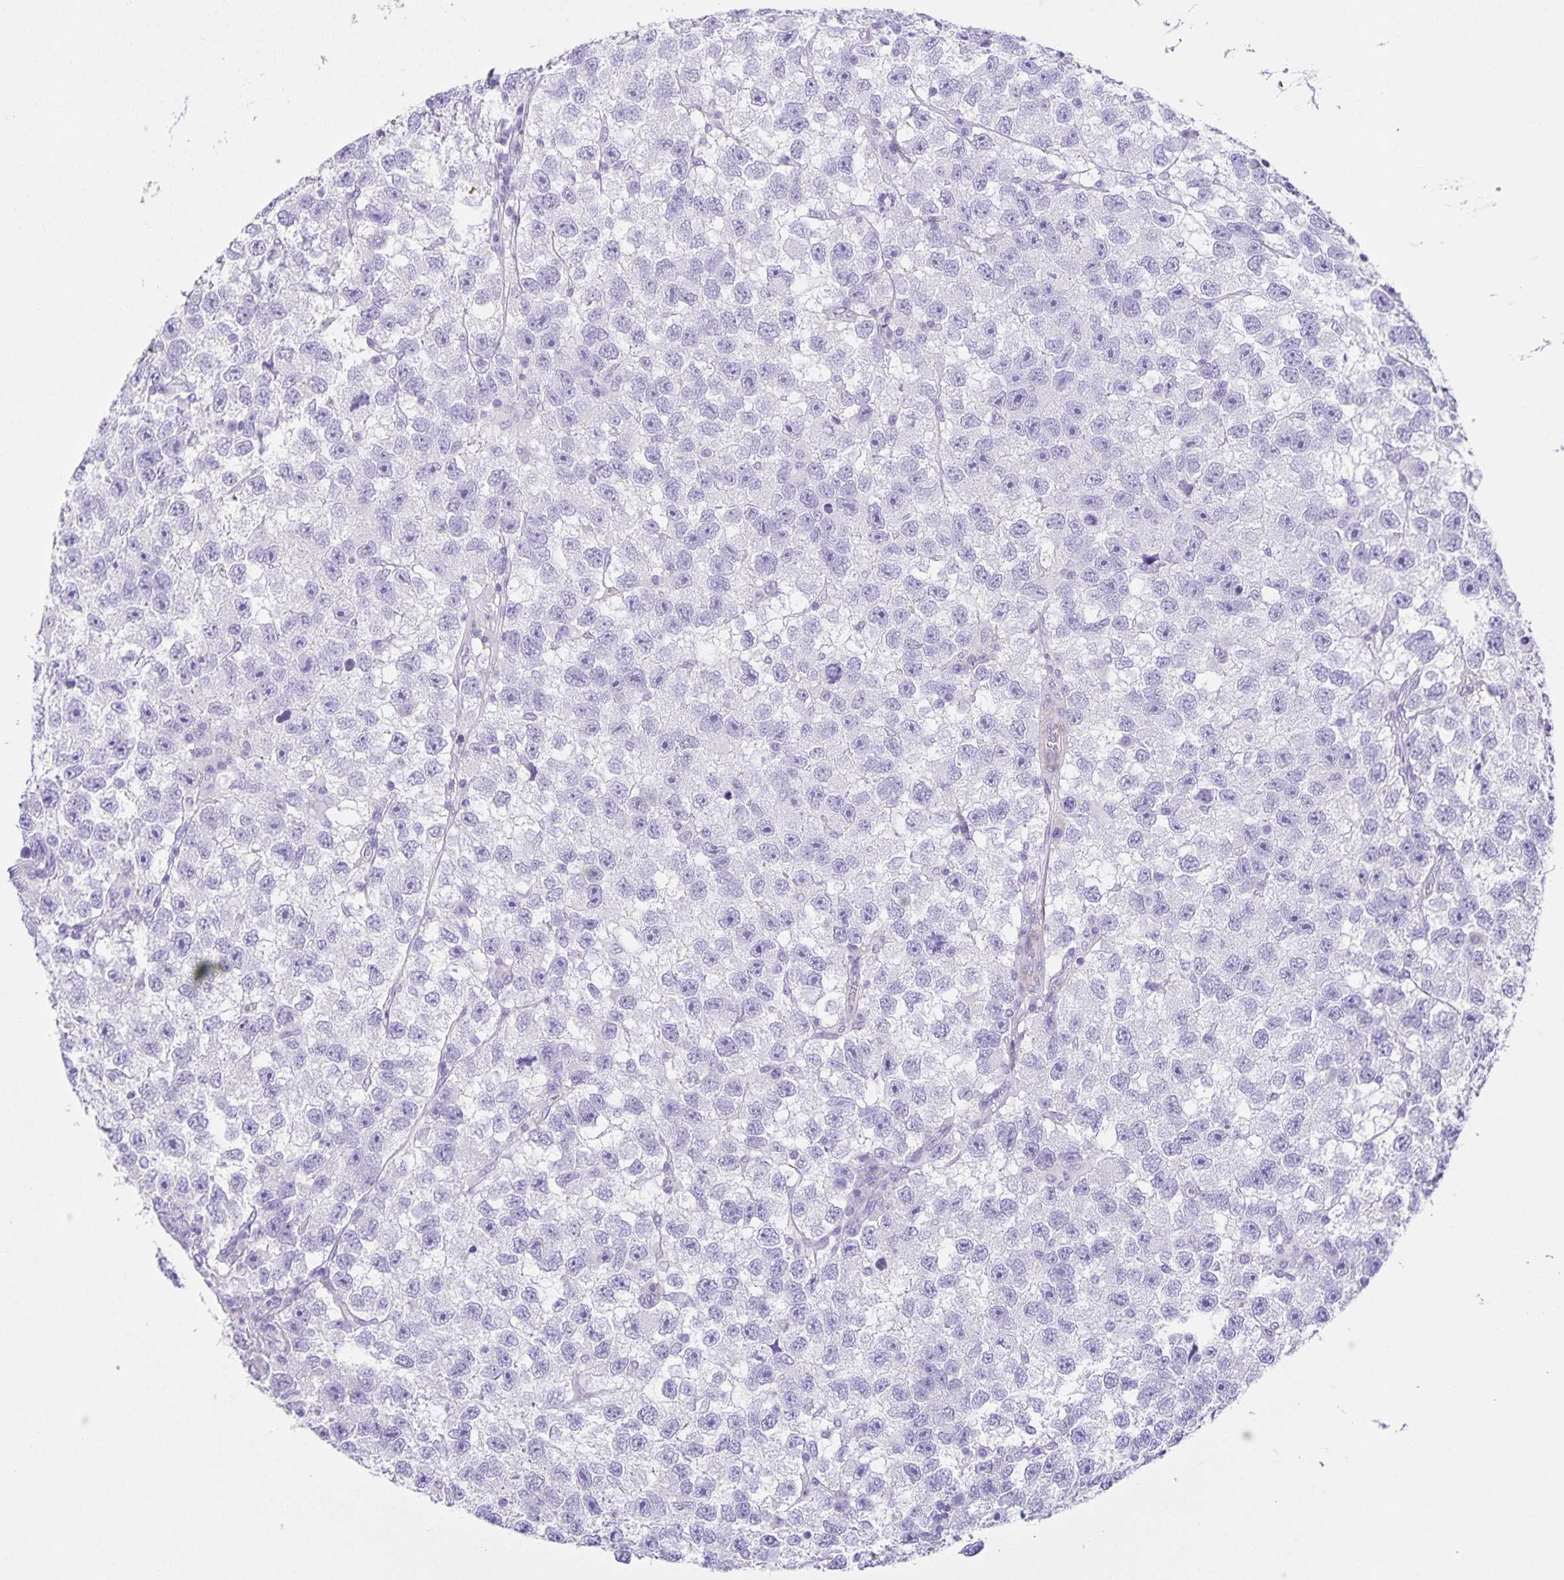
{"staining": {"intensity": "negative", "quantity": "none", "location": "none"}, "tissue": "testis cancer", "cell_type": "Tumor cells", "image_type": "cancer", "snomed": [{"axis": "morphology", "description": "Seminoma, NOS"}, {"axis": "topography", "description": "Testis"}], "caption": "Image shows no significant protein expression in tumor cells of seminoma (testis).", "gene": "UBQLN3", "patient": {"sex": "male", "age": 26}}